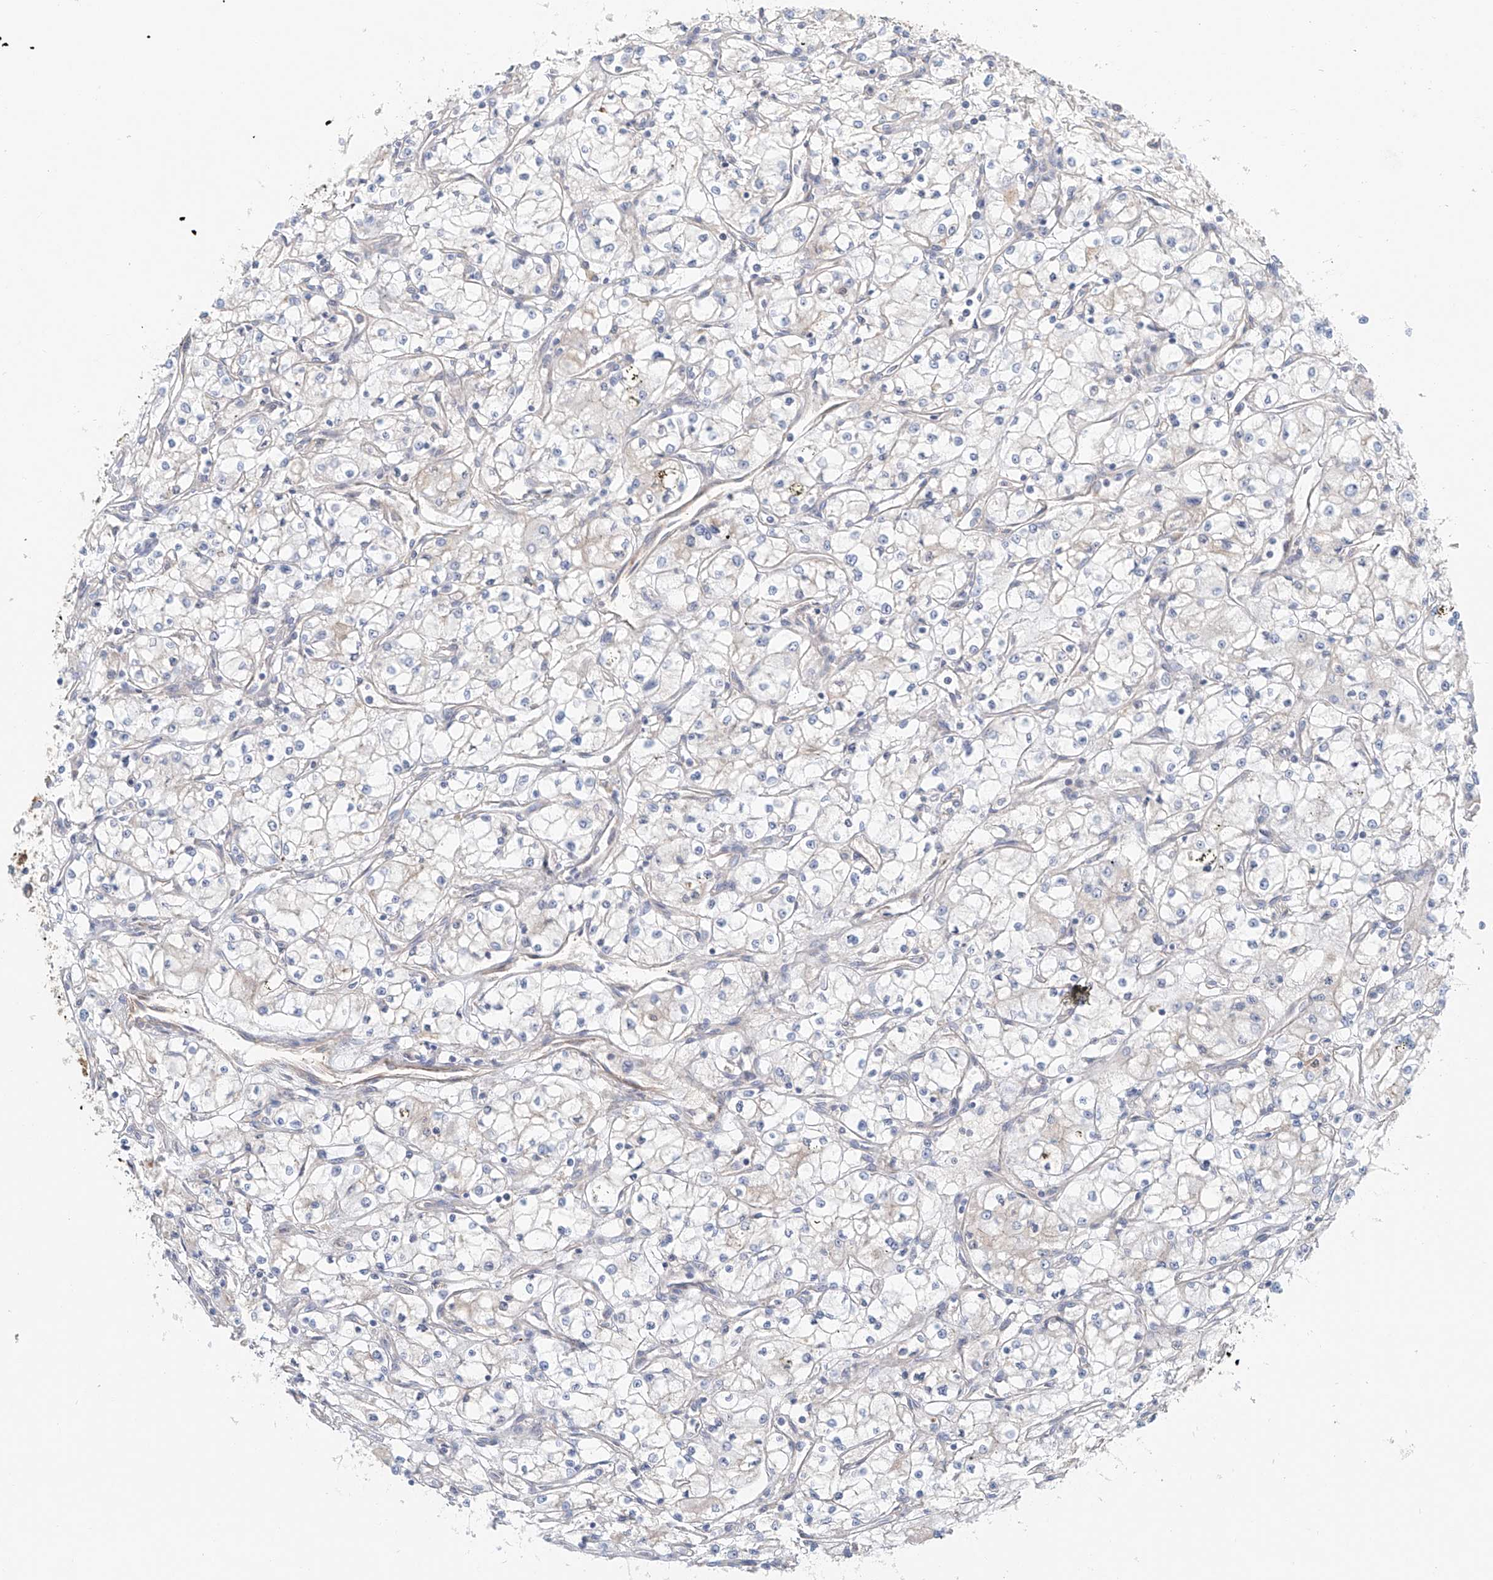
{"staining": {"intensity": "negative", "quantity": "none", "location": "none"}, "tissue": "renal cancer", "cell_type": "Tumor cells", "image_type": "cancer", "snomed": [{"axis": "morphology", "description": "Adenocarcinoma, NOS"}, {"axis": "topography", "description": "Kidney"}], "caption": "Photomicrograph shows no significant protein expression in tumor cells of renal cancer.", "gene": "FRYL", "patient": {"sex": "male", "age": 59}}